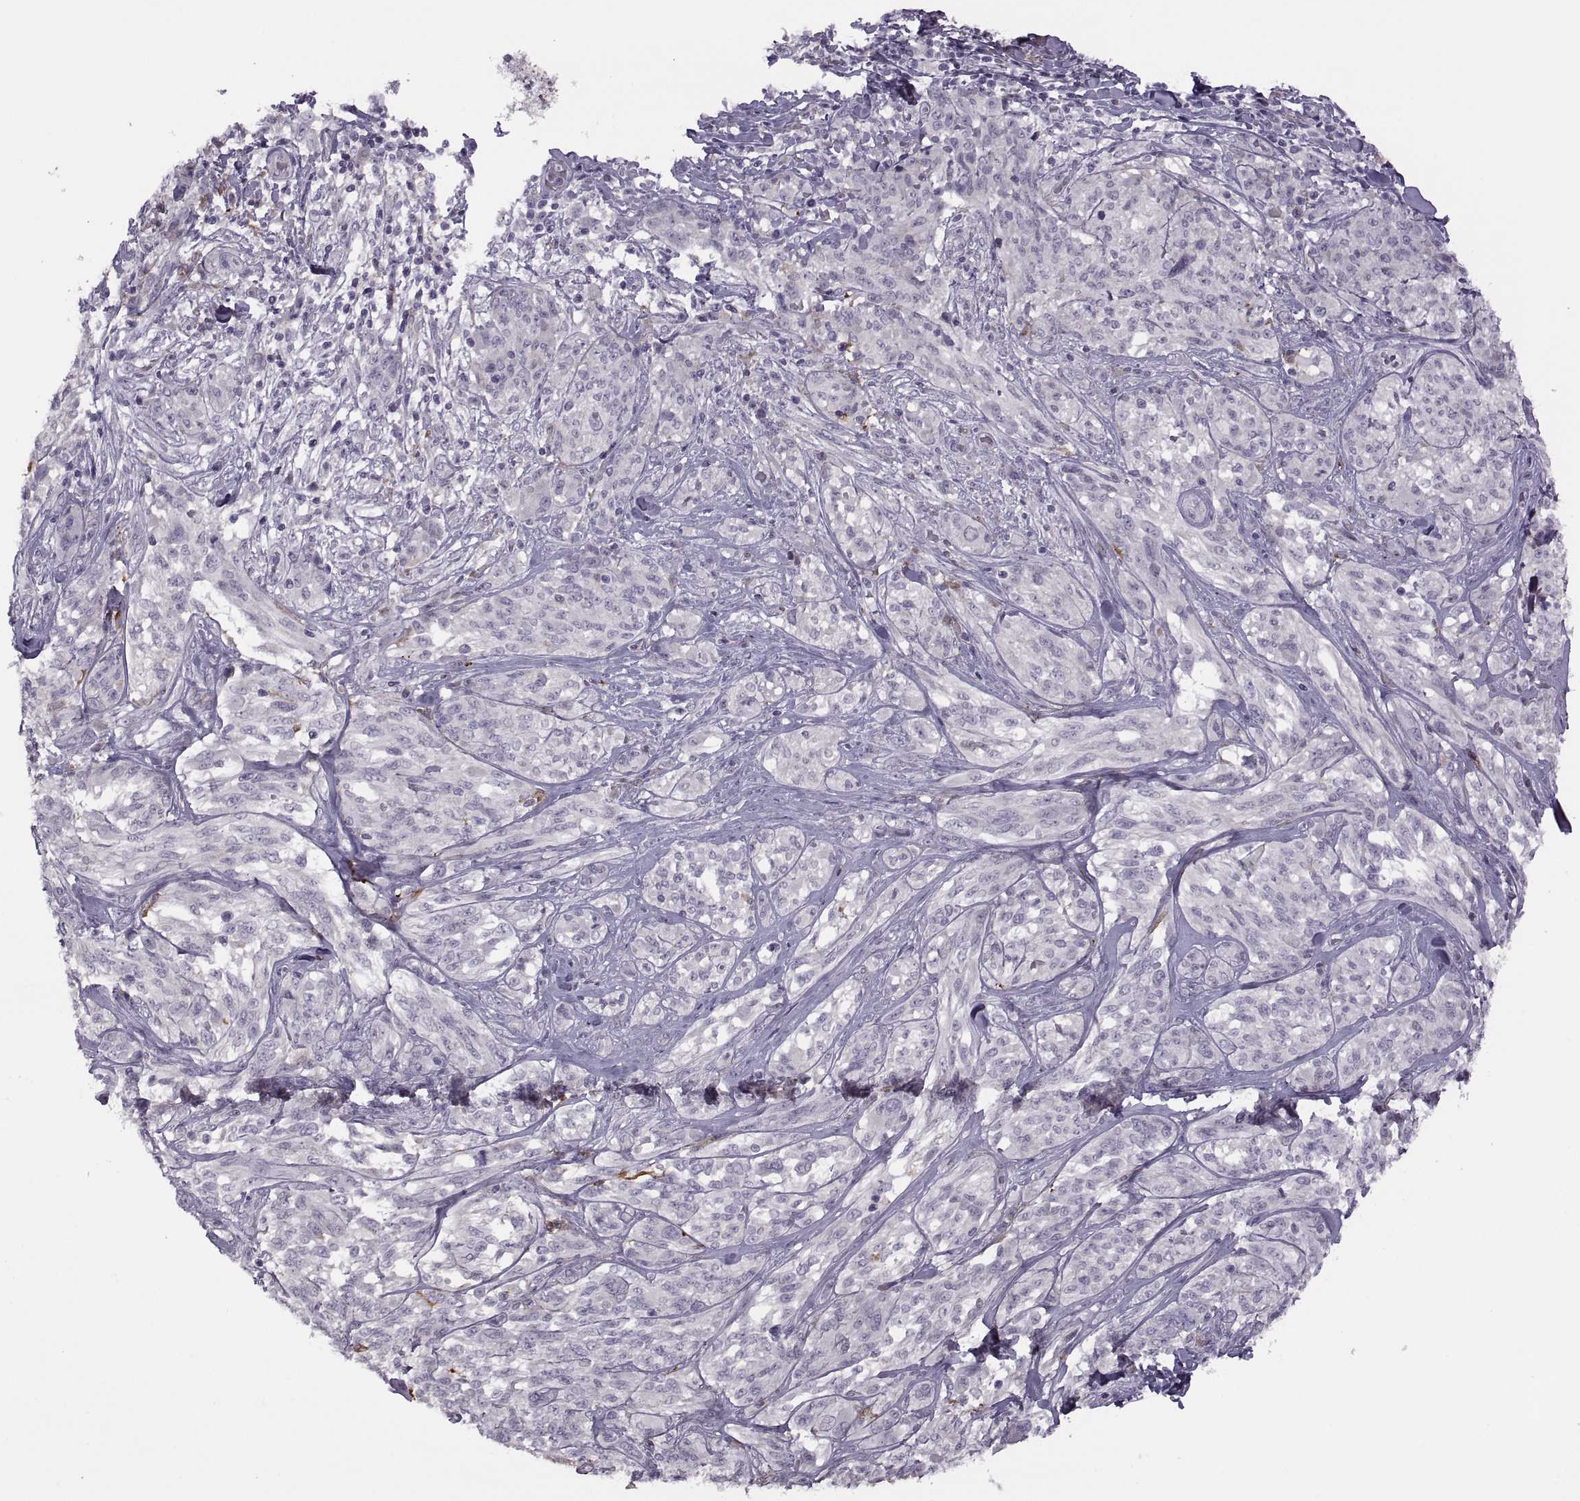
{"staining": {"intensity": "negative", "quantity": "none", "location": "none"}, "tissue": "melanoma", "cell_type": "Tumor cells", "image_type": "cancer", "snomed": [{"axis": "morphology", "description": "Malignant melanoma, NOS"}, {"axis": "topography", "description": "Skin"}], "caption": "IHC image of neoplastic tissue: human malignant melanoma stained with DAB (3,3'-diaminobenzidine) demonstrates no significant protein positivity in tumor cells.", "gene": "H2AP", "patient": {"sex": "female", "age": 91}}